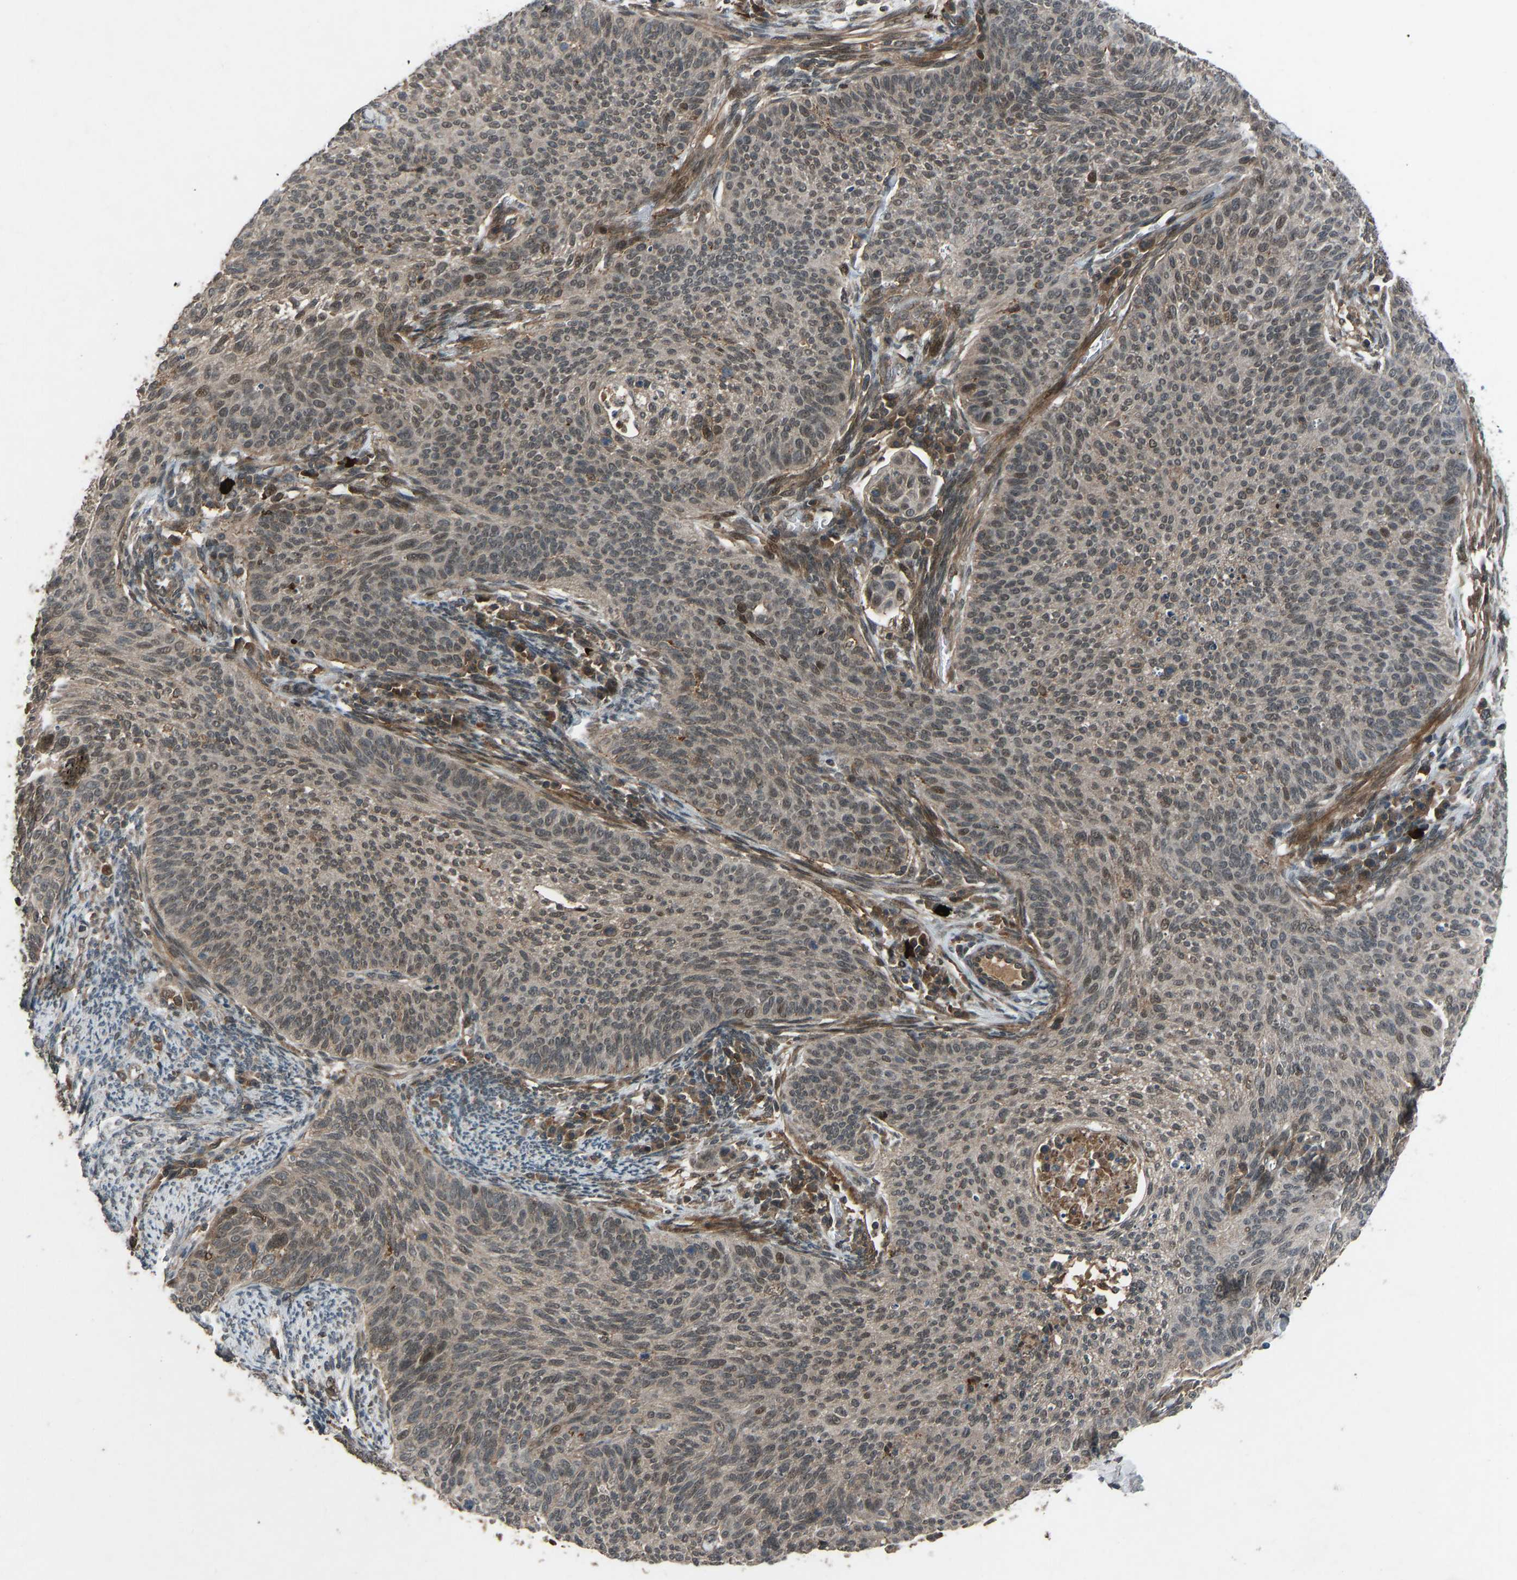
{"staining": {"intensity": "moderate", "quantity": ">75%", "location": "cytoplasmic/membranous,nuclear"}, "tissue": "cervical cancer", "cell_type": "Tumor cells", "image_type": "cancer", "snomed": [{"axis": "morphology", "description": "Squamous cell carcinoma, NOS"}, {"axis": "topography", "description": "Cervix"}], "caption": "Moderate cytoplasmic/membranous and nuclear staining for a protein is appreciated in approximately >75% of tumor cells of cervical squamous cell carcinoma using immunohistochemistry.", "gene": "SLC43A1", "patient": {"sex": "female", "age": 70}}